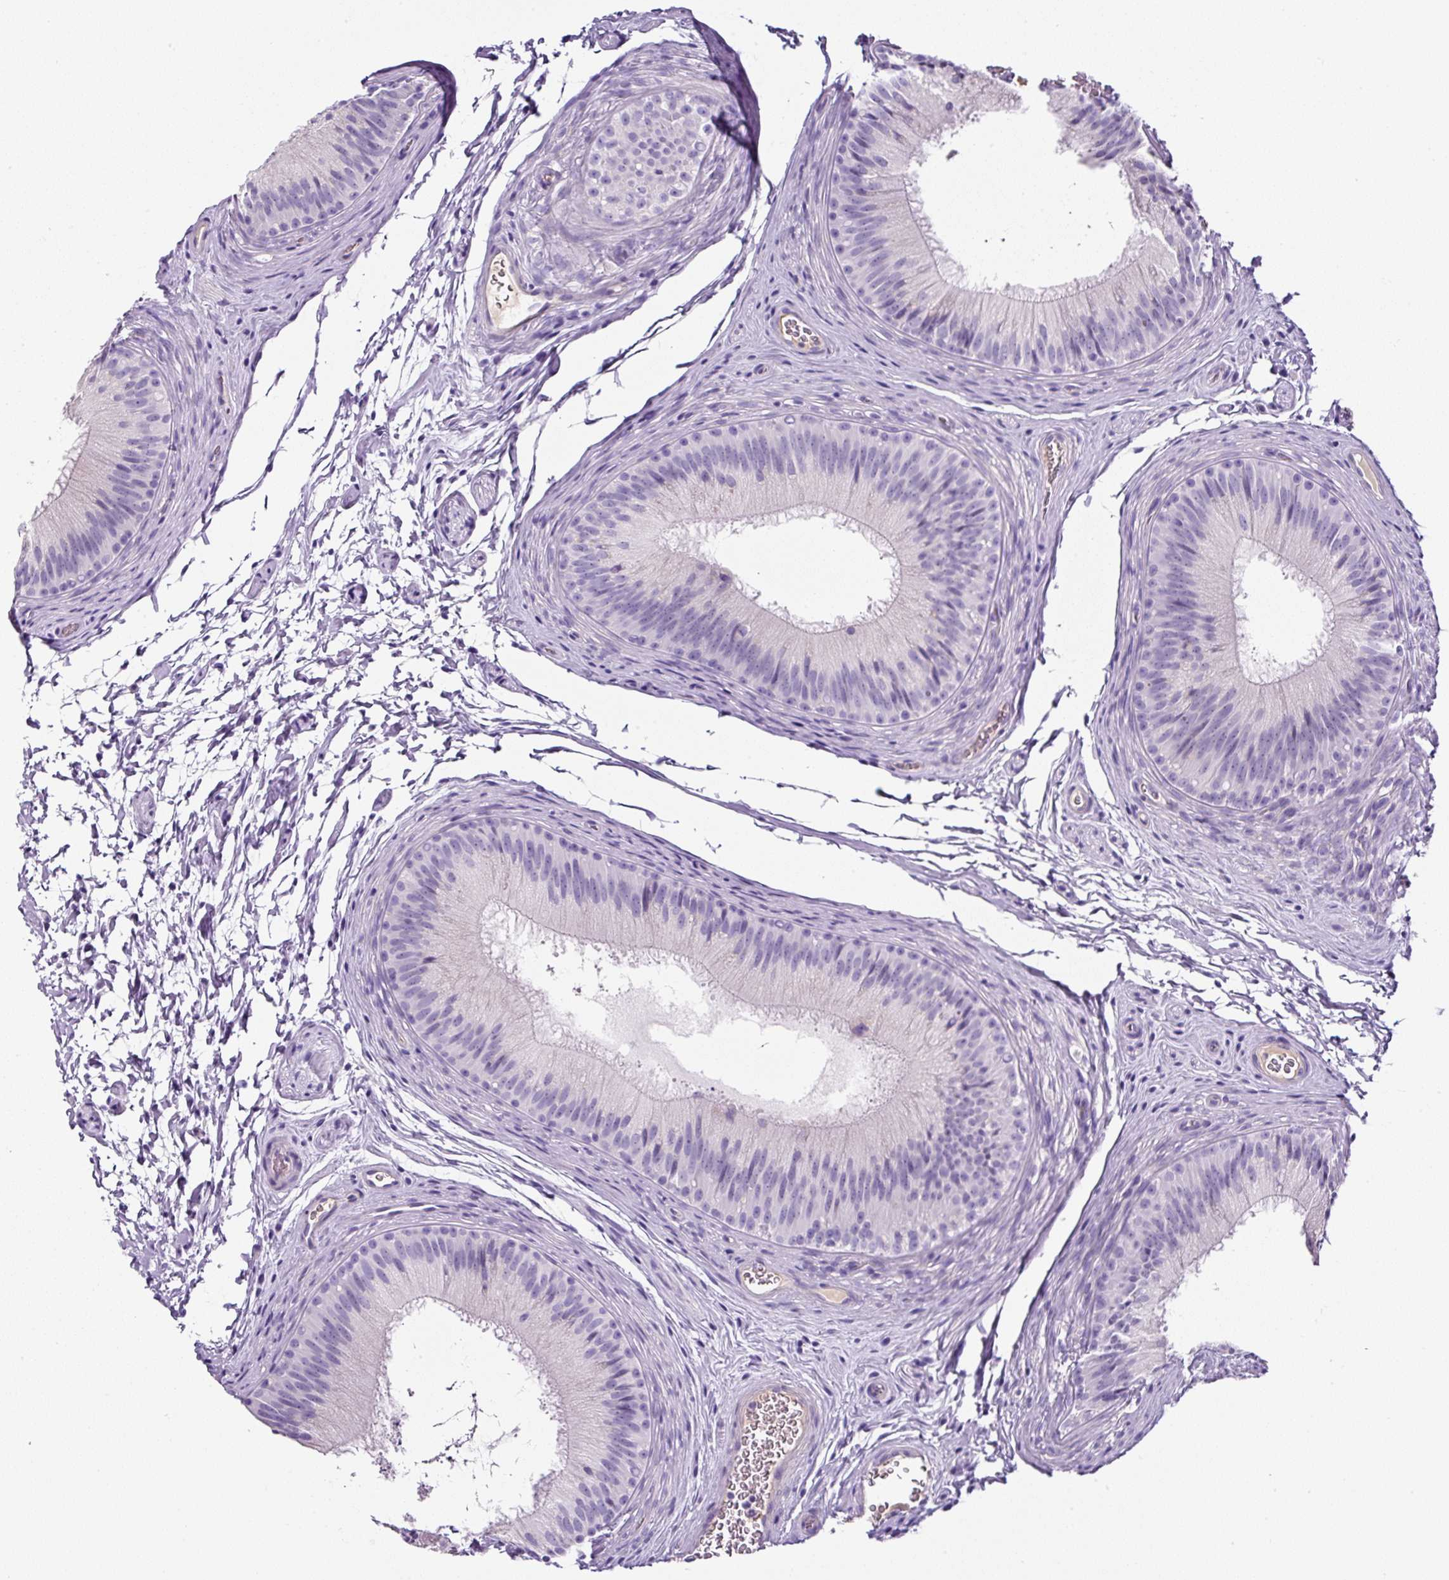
{"staining": {"intensity": "negative", "quantity": "none", "location": "none"}, "tissue": "epididymis", "cell_type": "Glandular cells", "image_type": "normal", "snomed": [{"axis": "morphology", "description": "Normal tissue, NOS"}, {"axis": "topography", "description": "Epididymis"}], "caption": "Epididymis stained for a protein using immunohistochemistry exhibits no positivity glandular cells.", "gene": "OR14A2", "patient": {"sex": "male", "age": 24}}